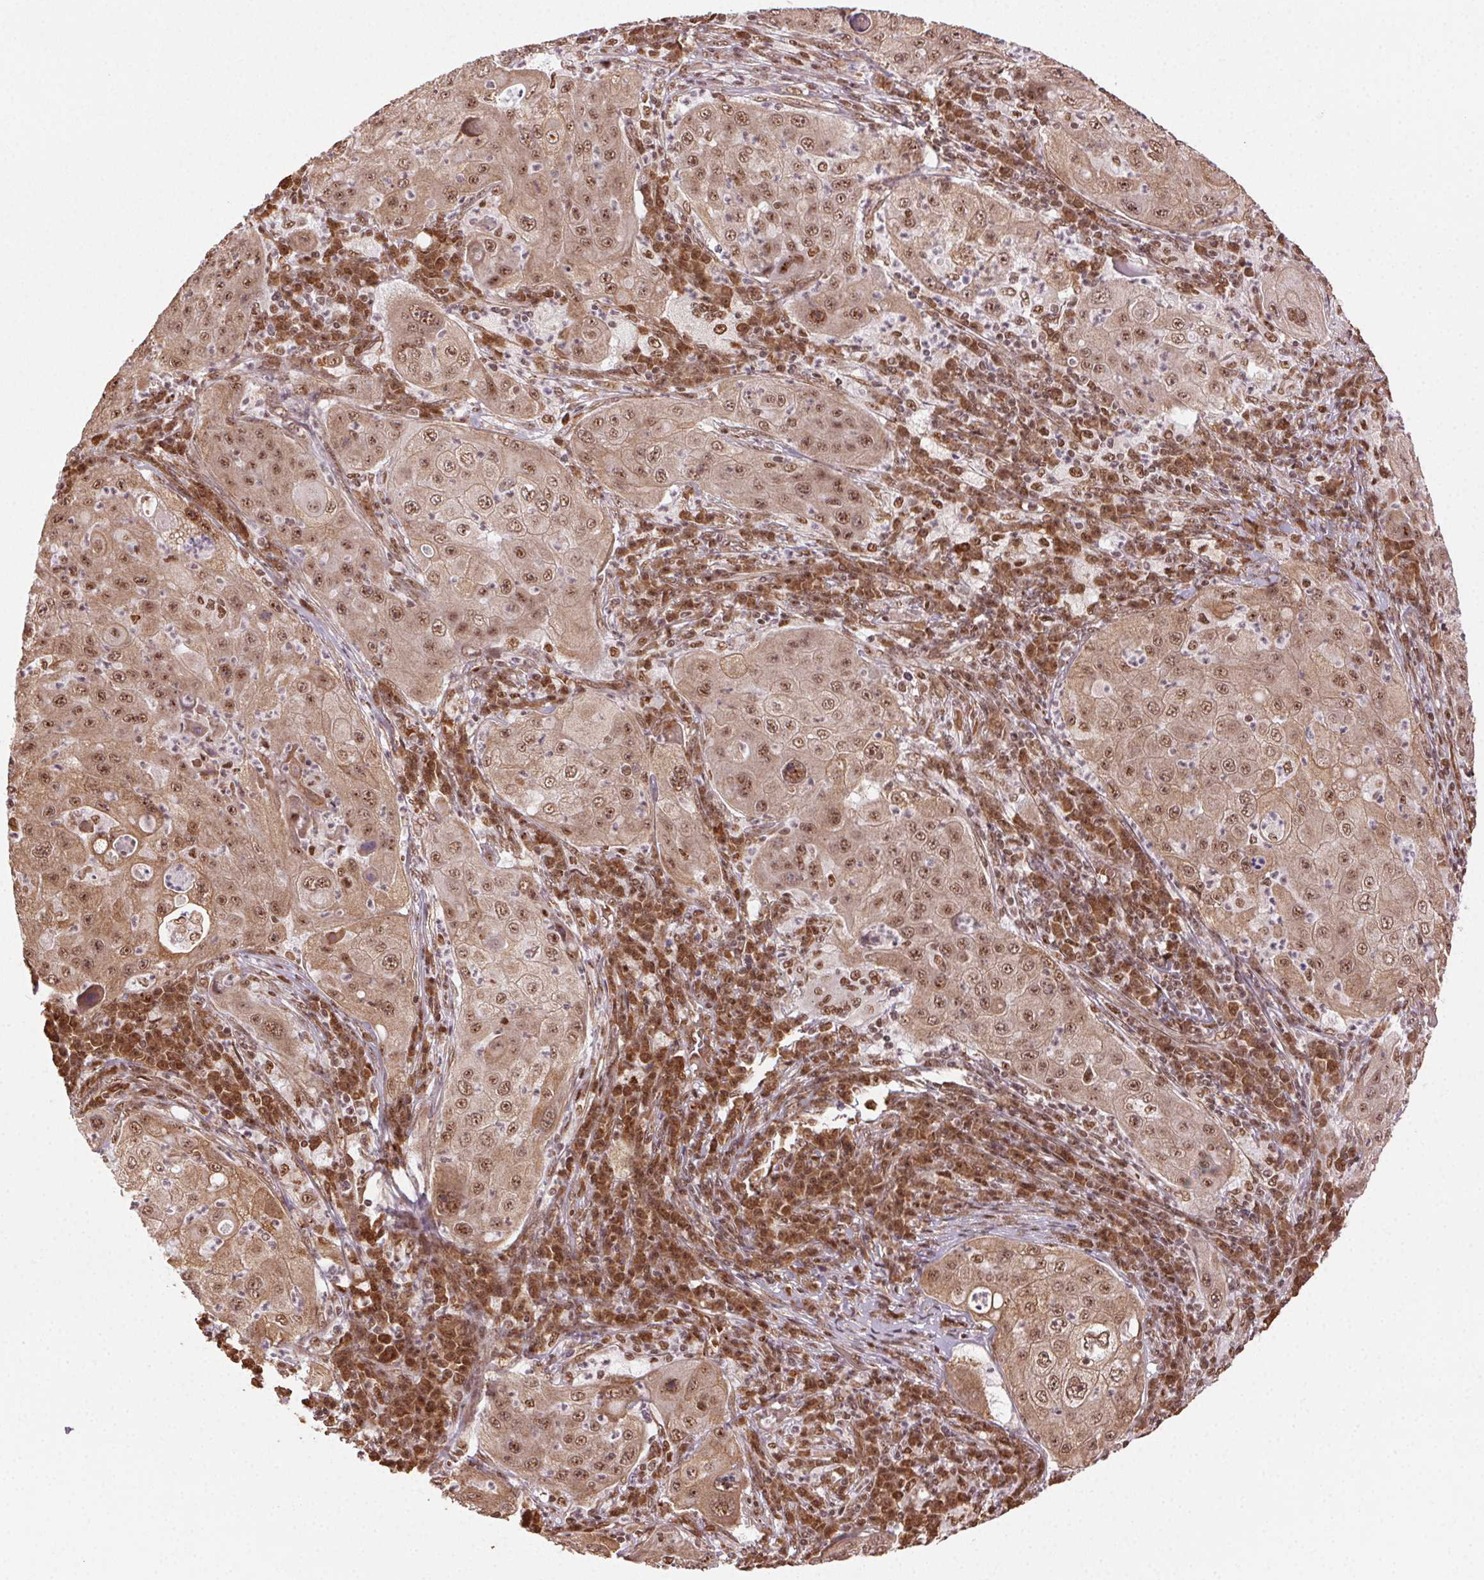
{"staining": {"intensity": "moderate", "quantity": ">75%", "location": "cytoplasmic/membranous,nuclear"}, "tissue": "lung cancer", "cell_type": "Tumor cells", "image_type": "cancer", "snomed": [{"axis": "morphology", "description": "Squamous cell carcinoma, NOS"}, {"axis": "topography", "description": "Lung"}], "caption": "Protein staining of lung cancer tissue displays moderate cytoplasmic/membranous and nuclear positivity in approximately >75% of tumor cells. (brown staining indicates protein expression, while blue staining denotes nuclei).", "gene": "TREML4", "patient": {"sex": "female", "age": 59}}